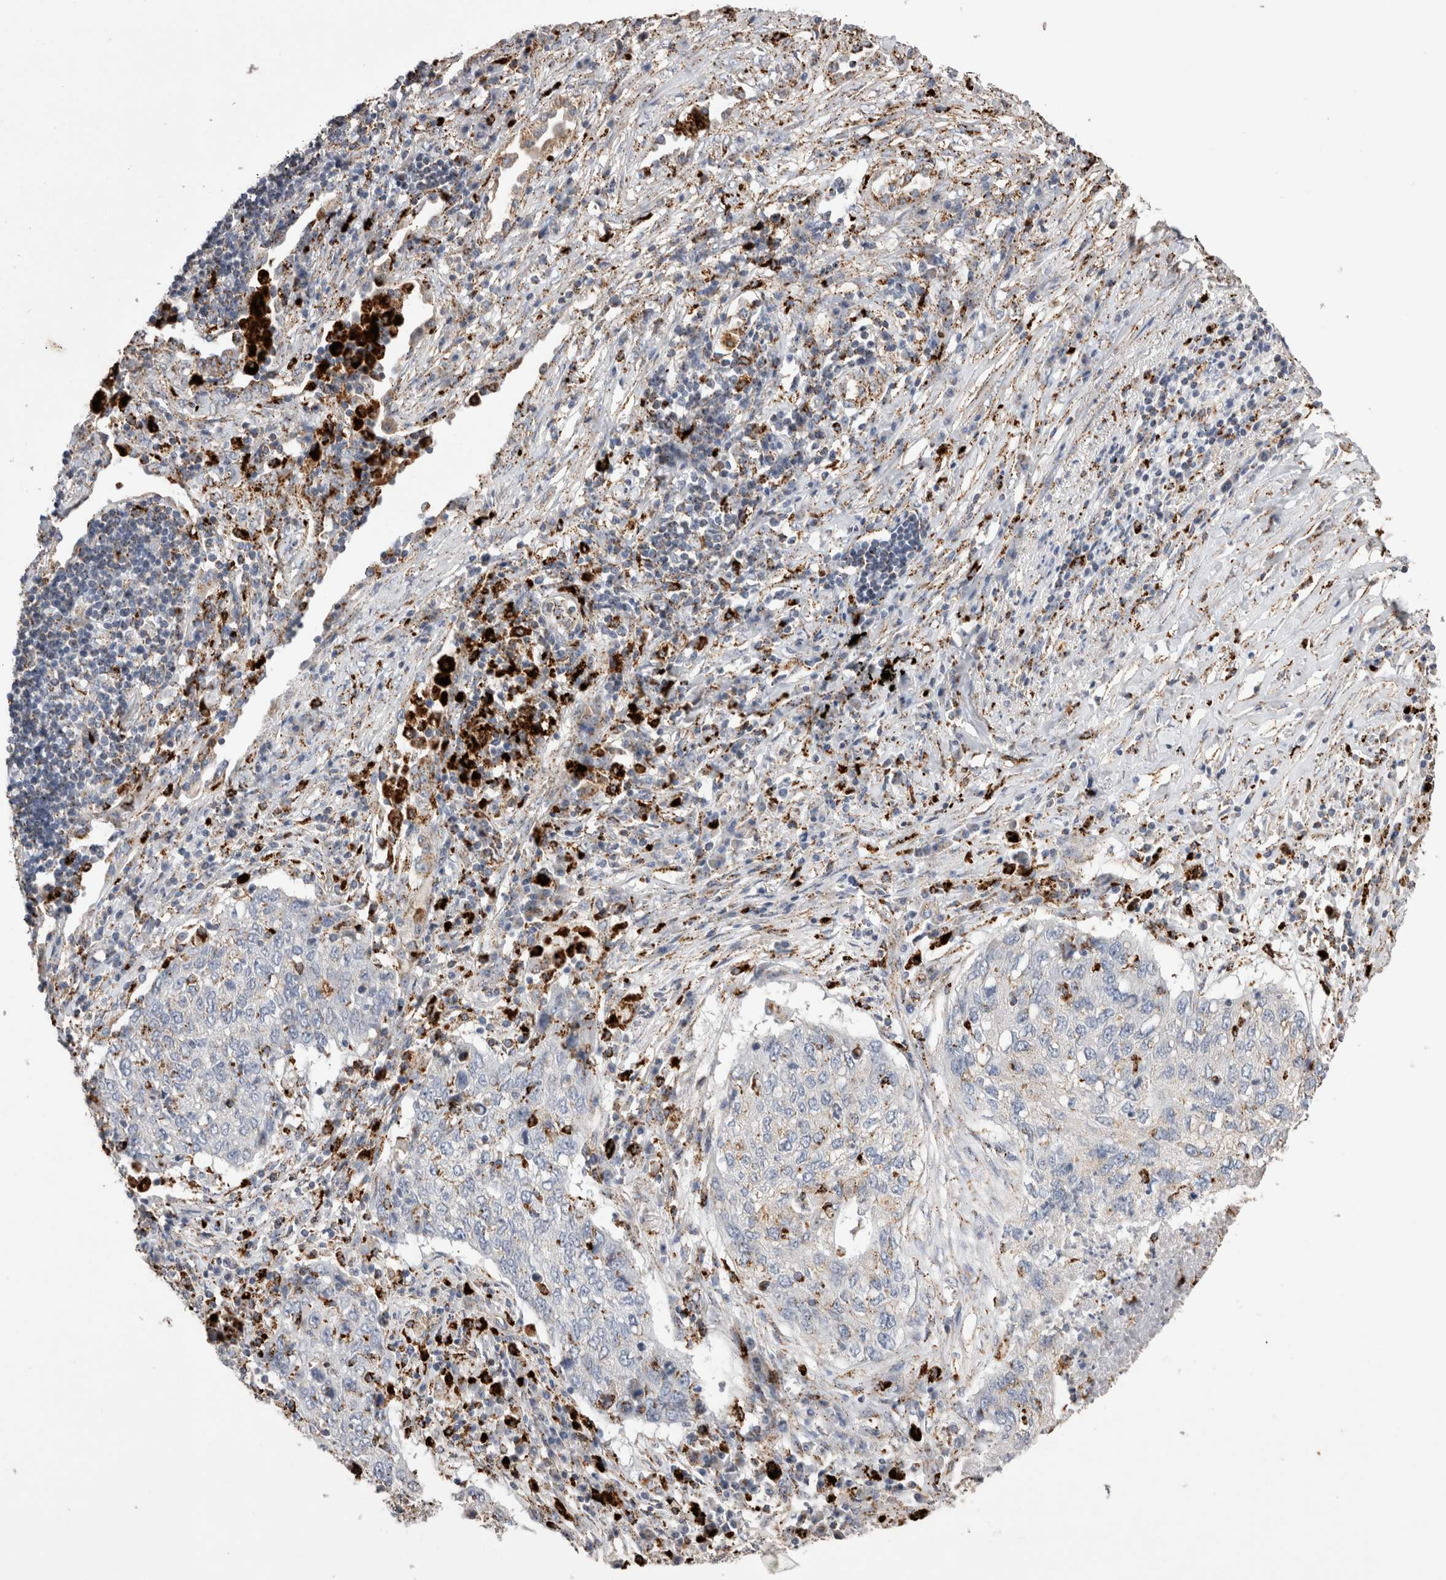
{"staining": {"intensity": "moderate", "quantity": "<25%", "location": "cytoplasmic/membranous"}, "tissue": "lung cancer", "cell_type": "Tumor cells", "image_type": "cancer", "snomed": [{"axis": "morphology", "description": "Squamous cell carcinoma, NOS"}, {"axis": "topography", "description": "Lung"}], "caption": "IHC (DAB (3,3'-diaminobenzidine)) staining of human lung cancer reveals moderate cytoplasmic/membranous protein staining in about <25% of tumor cells.", "gene": "CTSA", "patient": {"sex": "female", "age": 63}}